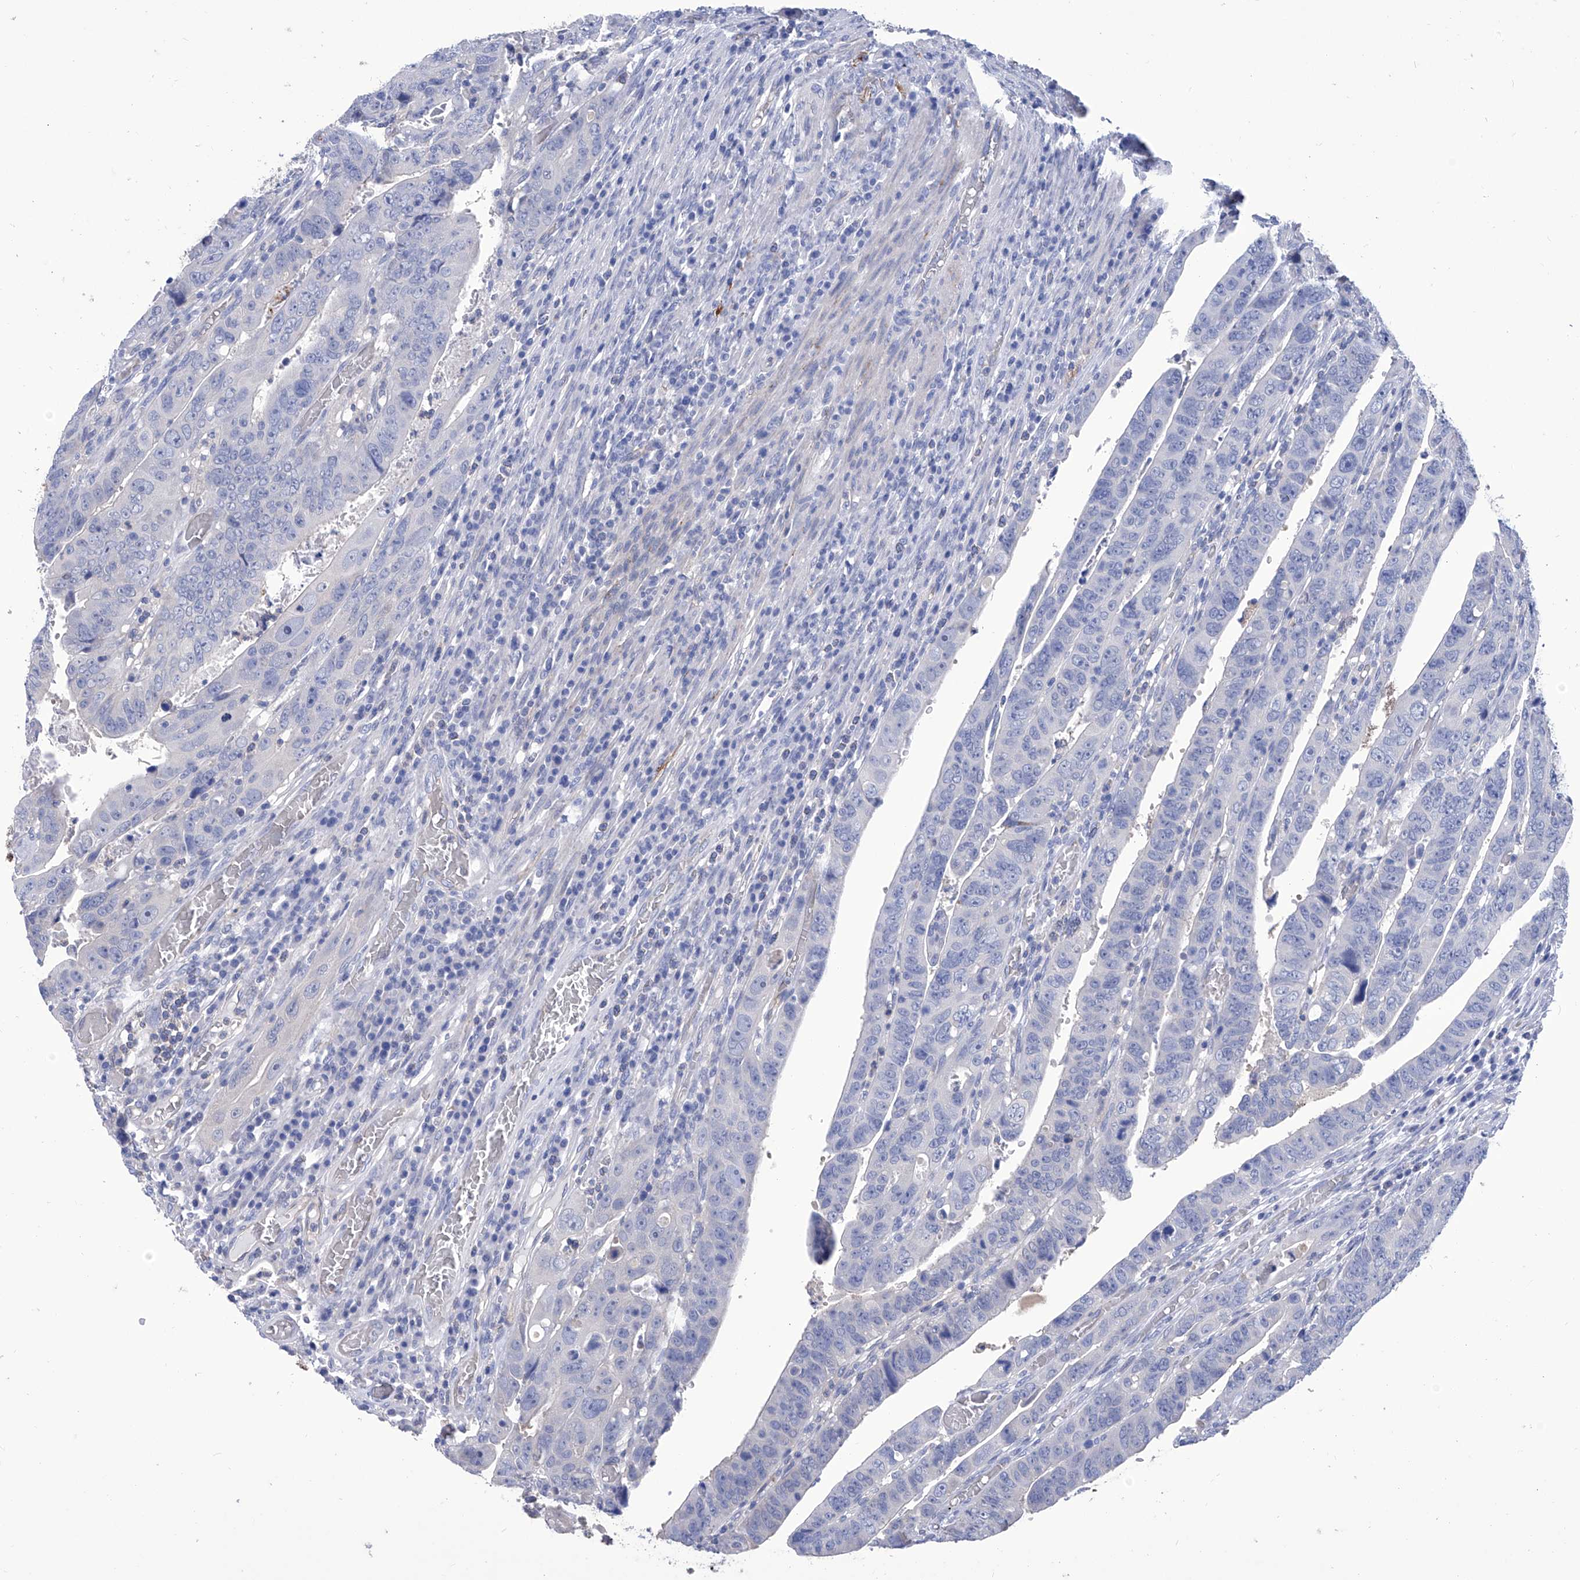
{"staining": {"intensity": "negative", "quantity": "none", "location": "none"}, "tissue": "colorectal cancer", "cell_type": "Tumor cells", "image_type": "cancer", "snomed": [{"axis": "morphology", "description": "Normal tissue, NOS"}, {"axis": "morphology", "description": "Adenocarcinoma, NOS"}, {"axis": "topography", "description": "Rectum"}], "caption": "Immunohistochemical staining of adenocarcinoma (colorectal) shows no significant positivity in tumor cells. Nuclei are stained in blue.", "gene": "SMS", "patient": {"sex": "female", "age": 65}}